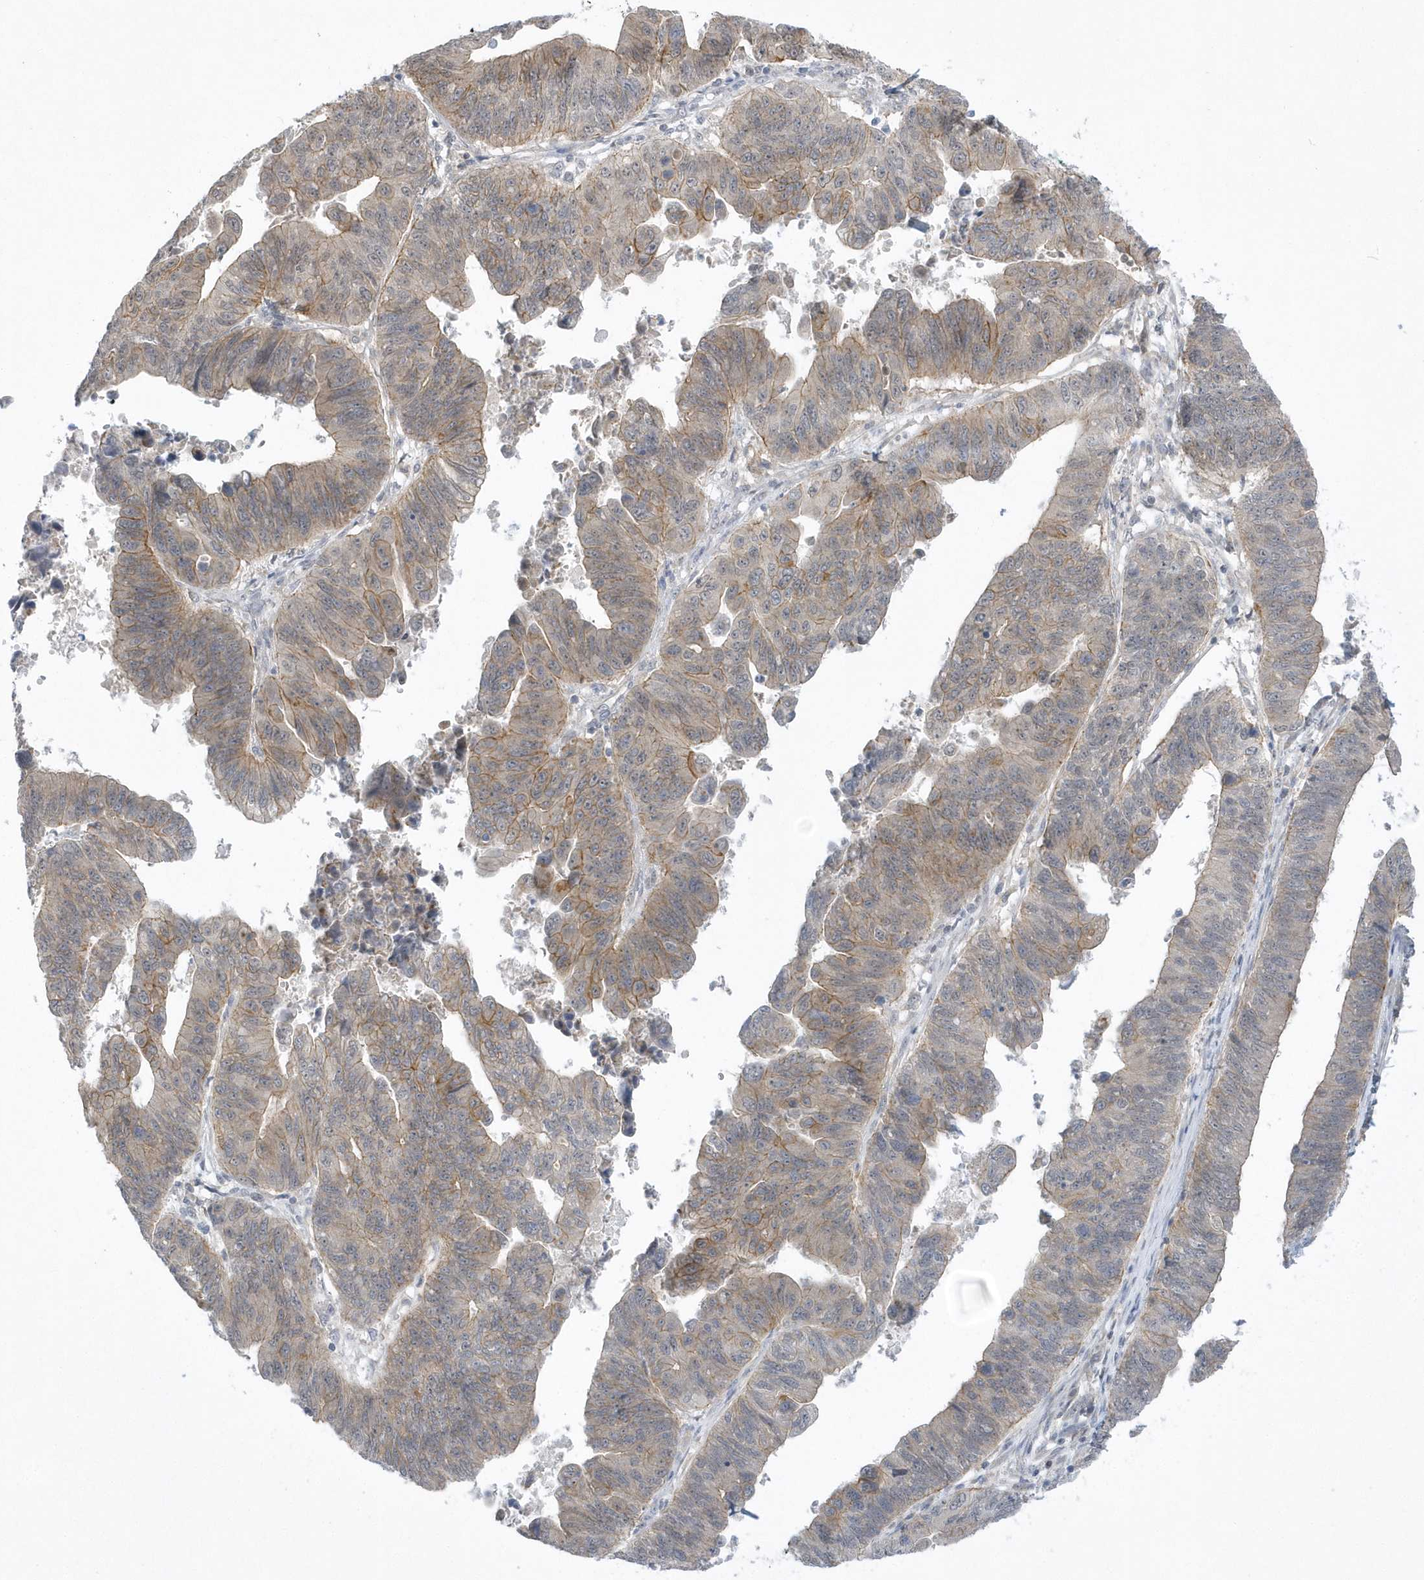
{"staining": {"intensity": "moderate", "quantity": ">75%", "location": "cytoplasmic/membranous"}, "tissue": "stomach cancer", "cell_type": "Tumor cells", "image_type": "cancer", "snomed": [{"axis": "morphology", "description": "Adenocarcinoma, NOS"}, {"axis": "topography", "description": "Stomach"}], "caption": "Moderate cytoplasmic/membranous protein positivity is appreciated in approximately >75% of tumor cells in stomach cancer (adenocarcinoma). (Stains: DAB (3,3'-diaminobenzidine) in brown, nuclei in blue, Microscopy: brightfield microscopy at high magnification).", "gene": "ZC3H12D", "patient": {"sex": "male", "age": 59}}